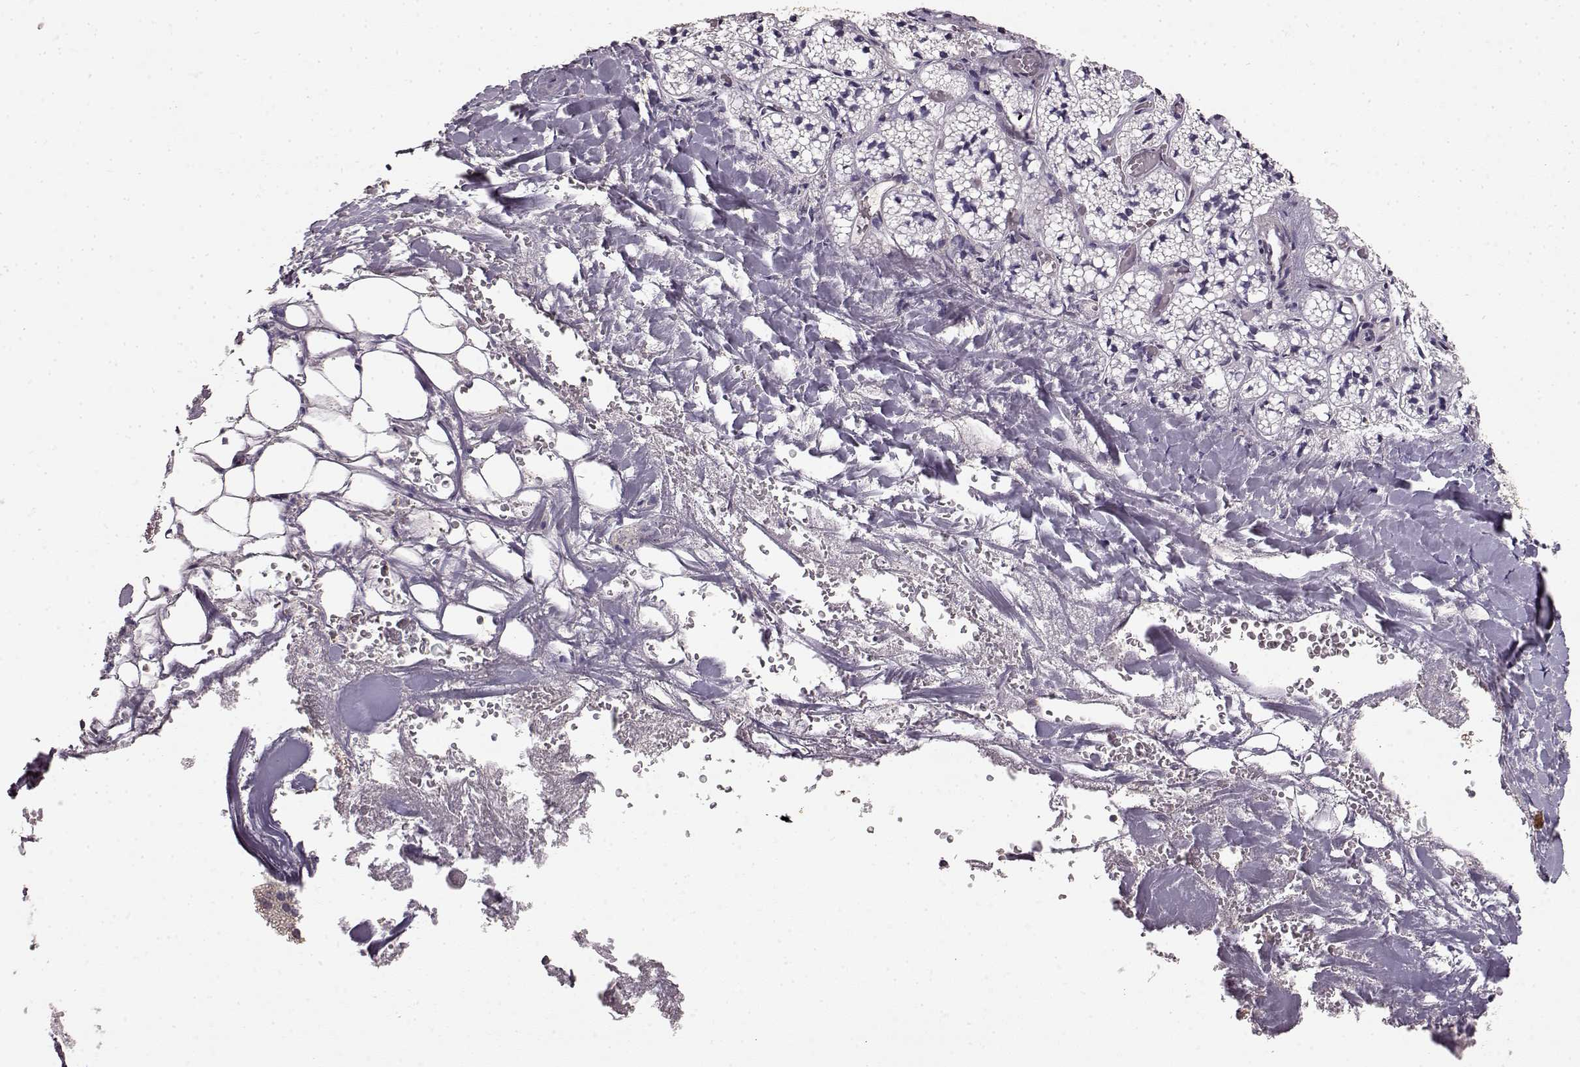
{"staining": {"intensity": "moderate", "quantity": "25%-75%", "location": "cytoplasmic/membranous"}, "tissue": "adrenal gland", "cell_type": "Glandular cells", "image_type": "normal", "snomed": [{"axis": "morphology", "description": "Normal tissue, NOS"}, {"axis": "topography", "description": "Adrenal gland"}], "caption": "Glandular cells show medium levels of moderate cytoplasmic/membranous expression in about 25%-75% of cells in unremarkable human adrenal gland.", "gene": "ERBB3", "patient": {"sex": "male", "age": 53}}